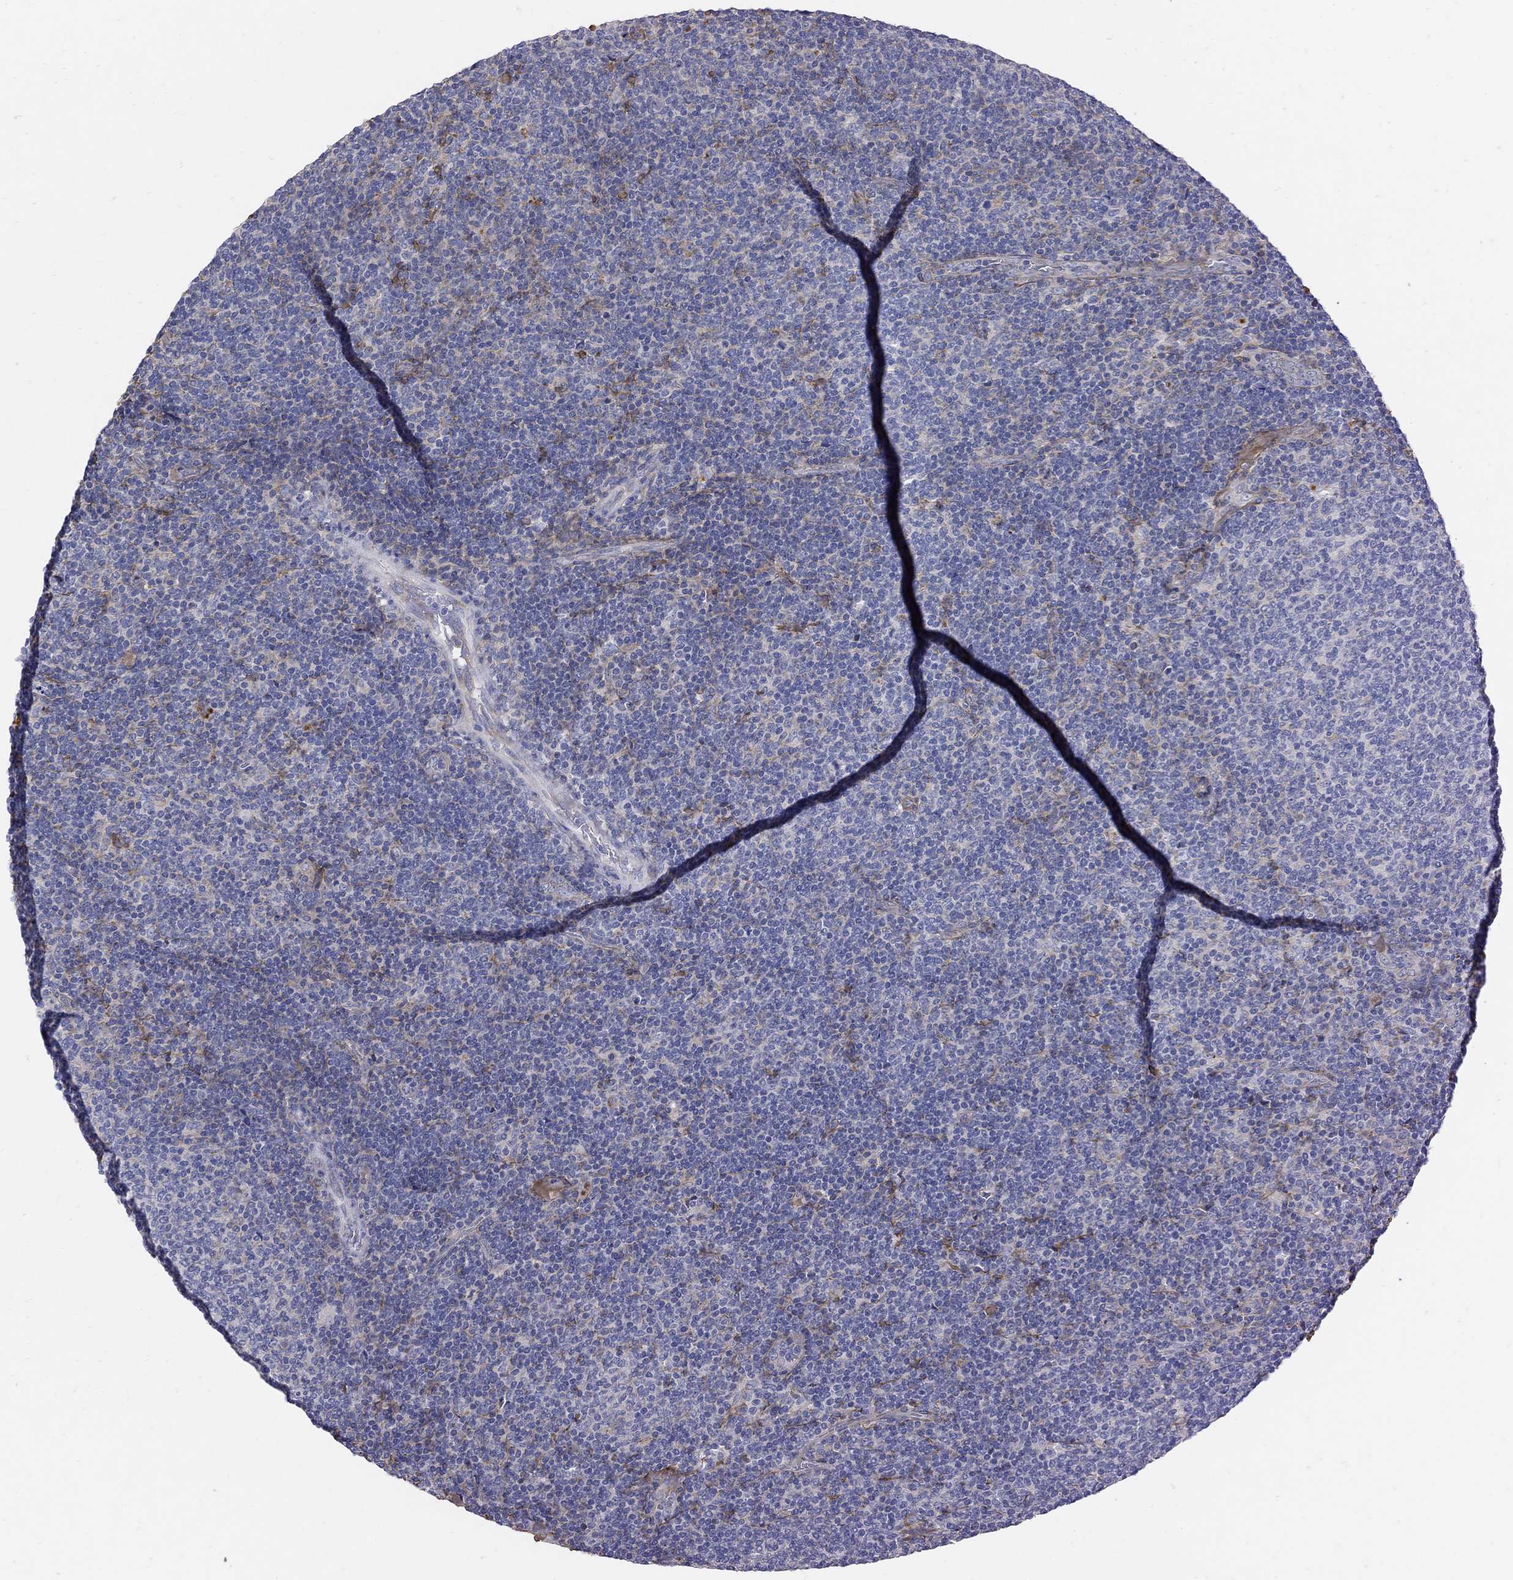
{"staining": {"intensity": "negative", "quantity": "none", "location": "none"}, "tissue": "lymphoma", "cell_type": "Tumor cells", "image_type": "cancer", "snomed": [{"axis": "morphology", "description": "Malignant lymphoma, non-Hodgkin's type, Low grade"}, {"axis": "topography", "description": "Lymph node"}], "caption": "There is no significant positivity in tumor cells of lymphoma.", "gene": "TGFBI", "patient": {"sex": "male", "age": 52}}